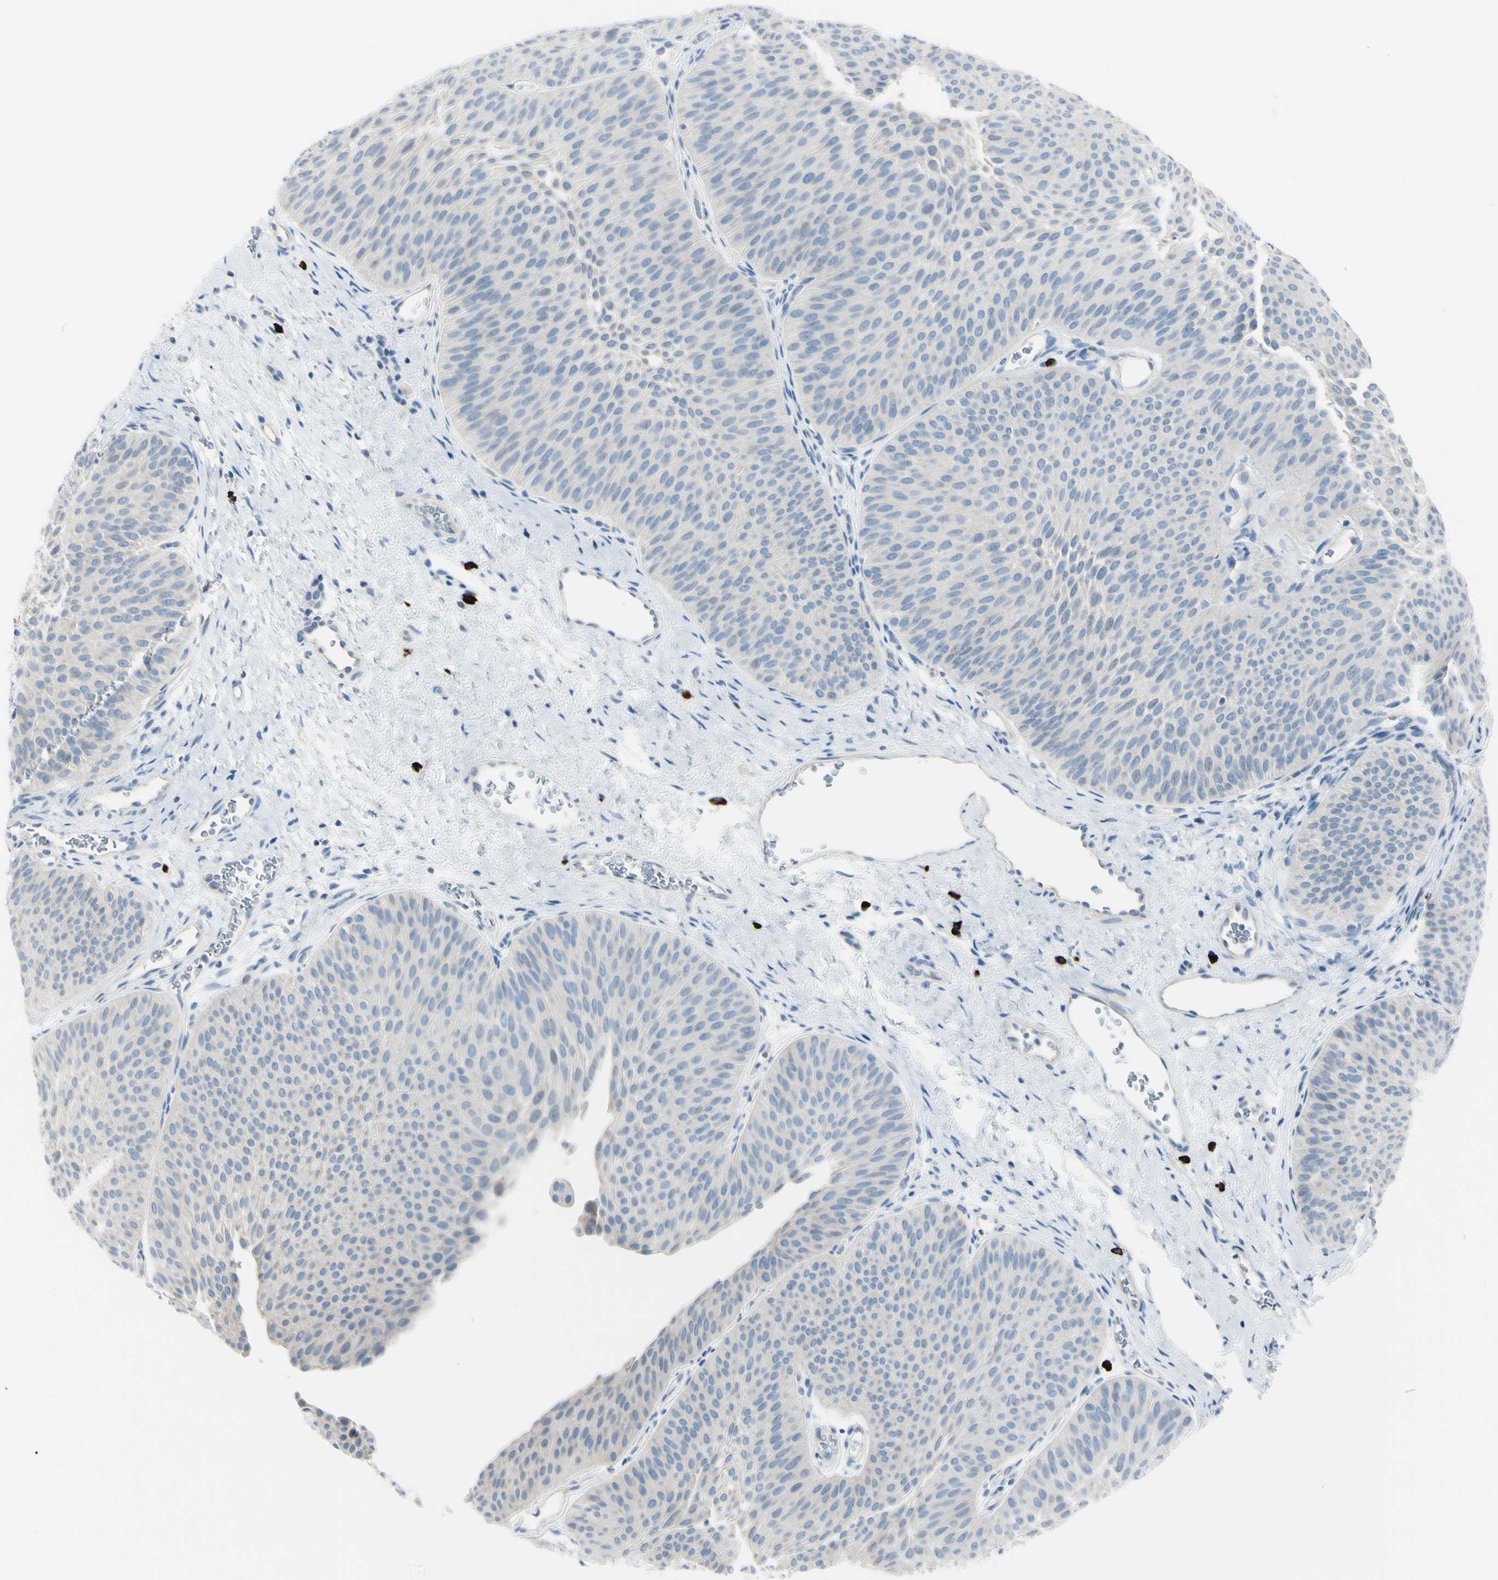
{"staining": {"intensity": "negative", "quantity": "none", "location": "none"}, "tissue": "urothelial cancer", "cell_type": "Tumor cells", "image_type": "cancer", "snomed": [{"axis": "morphology", "description": "Urothelial carcinoma, Low grade"}, {"axis": "topography", "description": "Urinary bladder"}], "caption": "The photomicrograph demonstrates no staining of tumor cells in low-grade urothelial carcinoma.", "gene": "DLG4", "patient": {"sex": "female", "age": 60}}